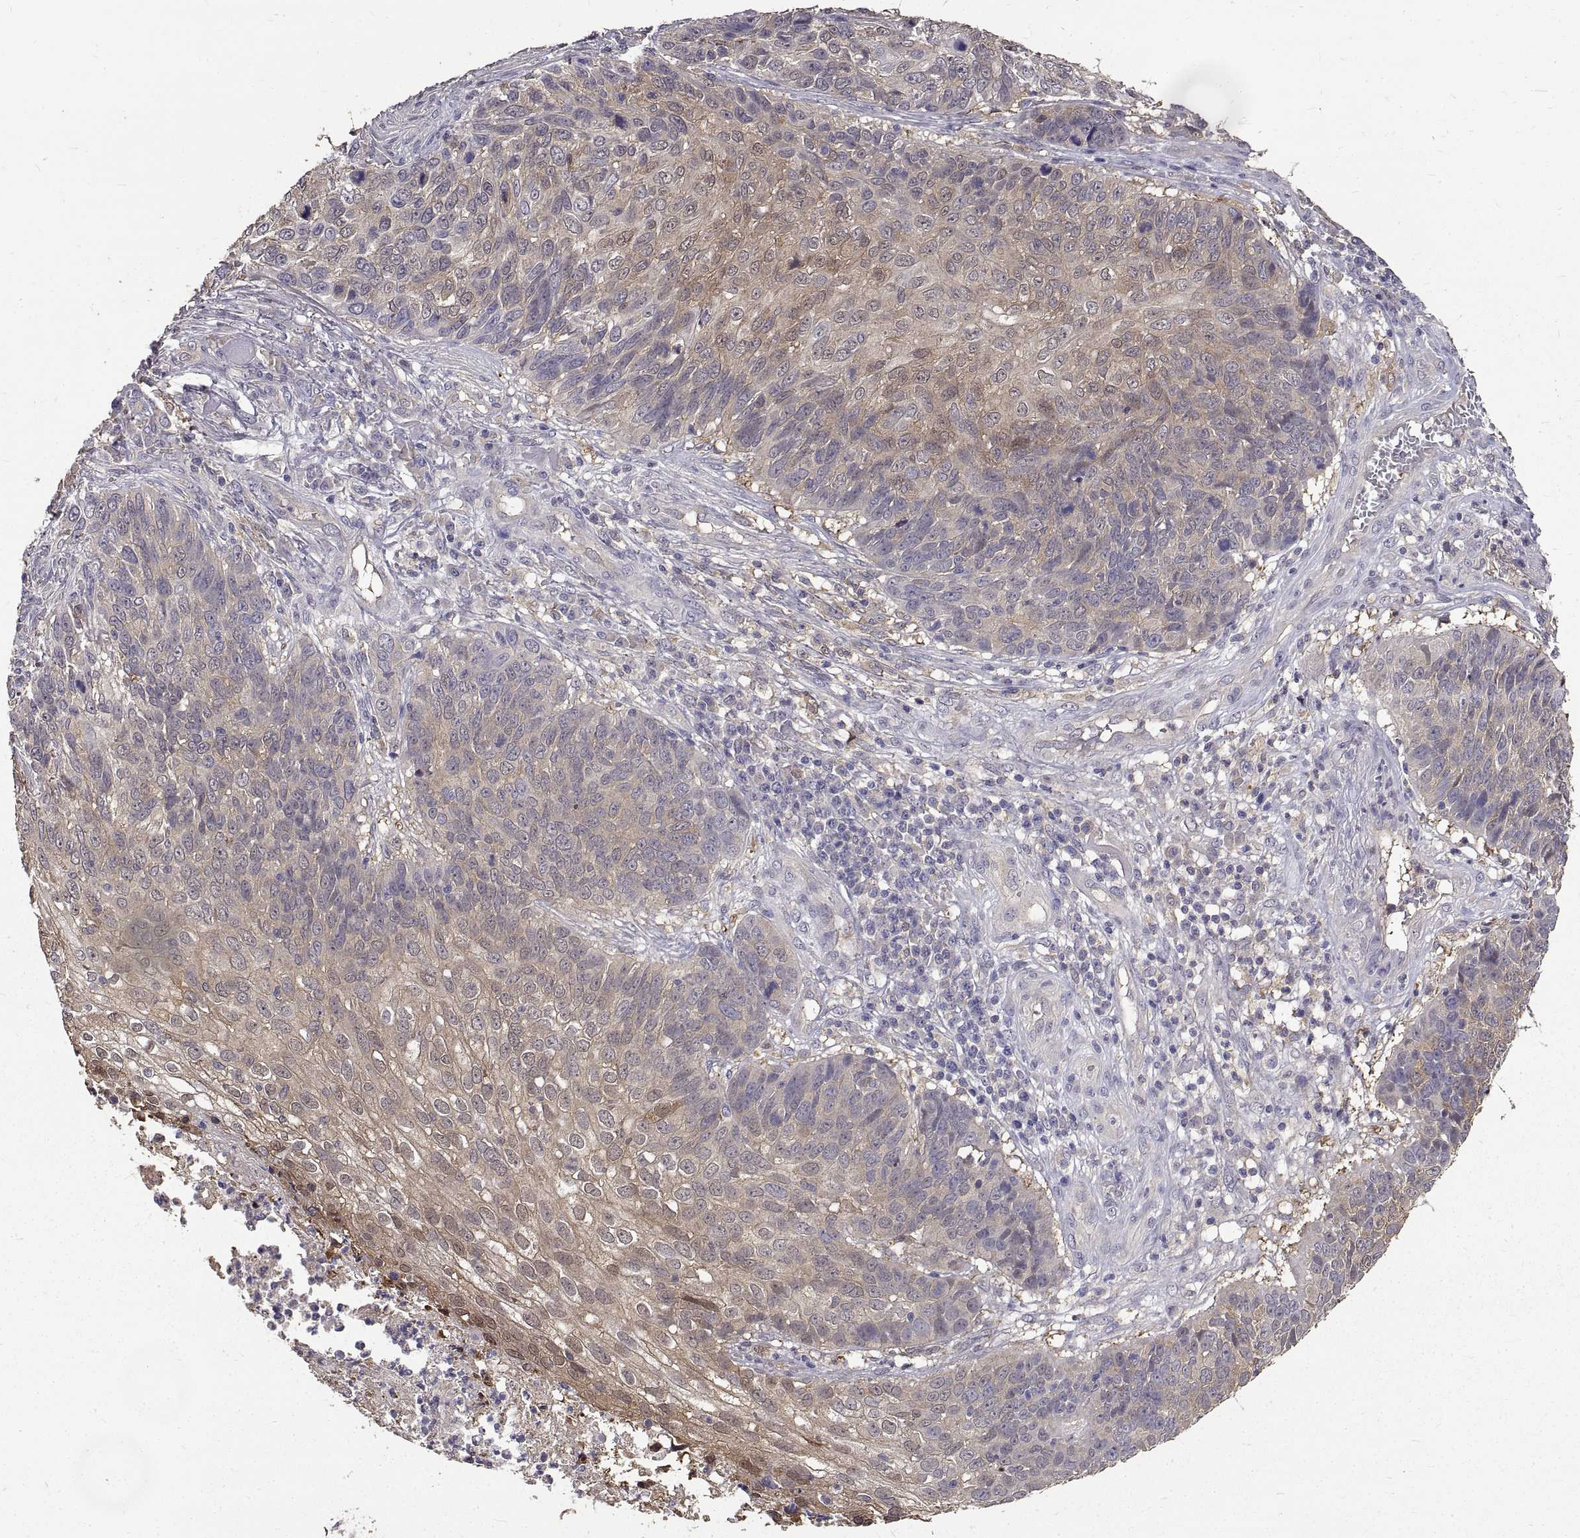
{"staining": {"intensity": "weak", "quantity": "25%-75%", "location": "cytoplasmic/membranous"}, "tissue": "skin cancer", "cell_type": "Tumor cells", "image_type": "cancer", "snomed": [{"axis": "morphology", "description": "Squamous cell carcinoma, NOS"}, {"axis": "topography", "description": "Skin"}], "caption": "Squamous cell carcinoma (skin) was stained to show a protein in brown. There is low levels of weak cytoplasmic/membranous positivity in approximately 25%-75% of tumor cells. (Stains: DAB (3,3'-diaminobenzidine) in brown, nuclei in blue, Microscopy: brightfield microscopy at high magnification).", "gene": "PEA15", "patient": {"sex": "male", "age": 92}}